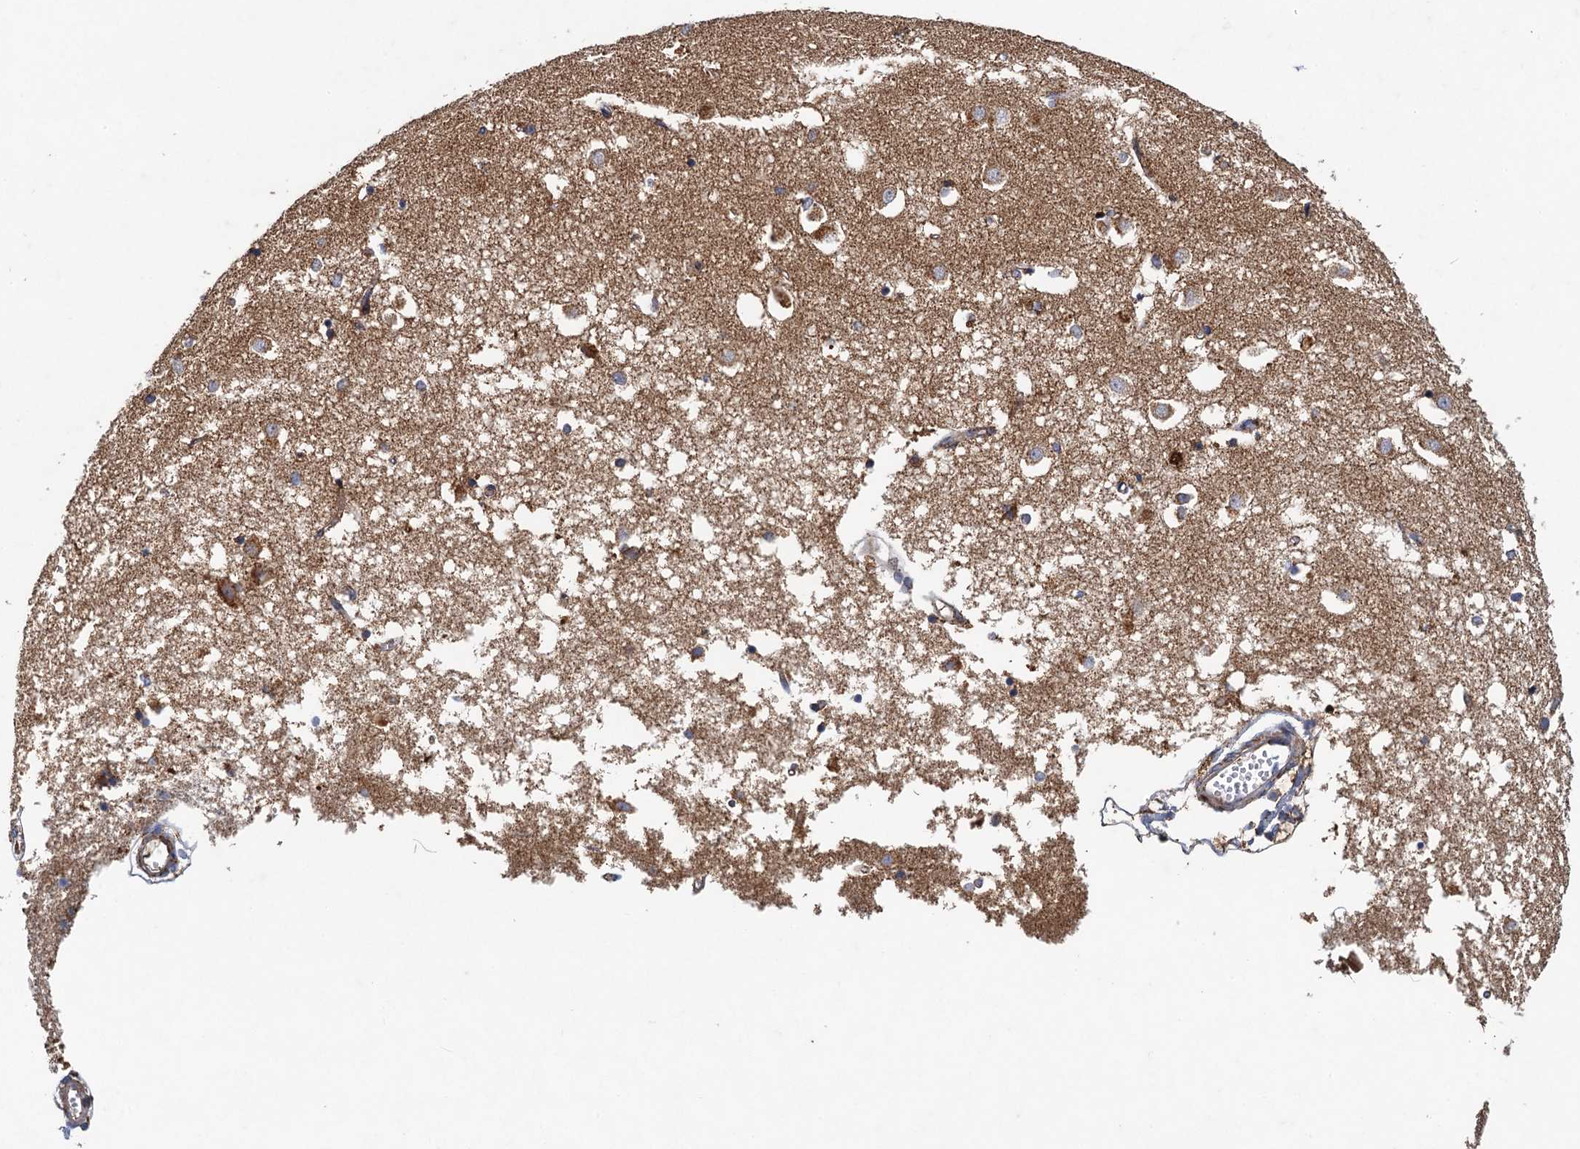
{"staining": {"intensity": "moderate", "quantity": "25%-75%", "location": "cytoplasmic/membranous"}, "tissue": "caudate", "cell_type": "Glial cells", "image_type": "normal", "snomed": [{"axis": "morphology", "description": "Normal tissue, NOS"}, {"axis": "topography", "description": "Lateral ventricle wall"}], "caption": "Immunohistochemical staining of benign human caudate demonstrates moderate cytoplasmic/membranous protein staining in approximately 25%-75% of glial cells.", "gene": "BCS1L", "patient": {"sex": "male", "age": 45}}